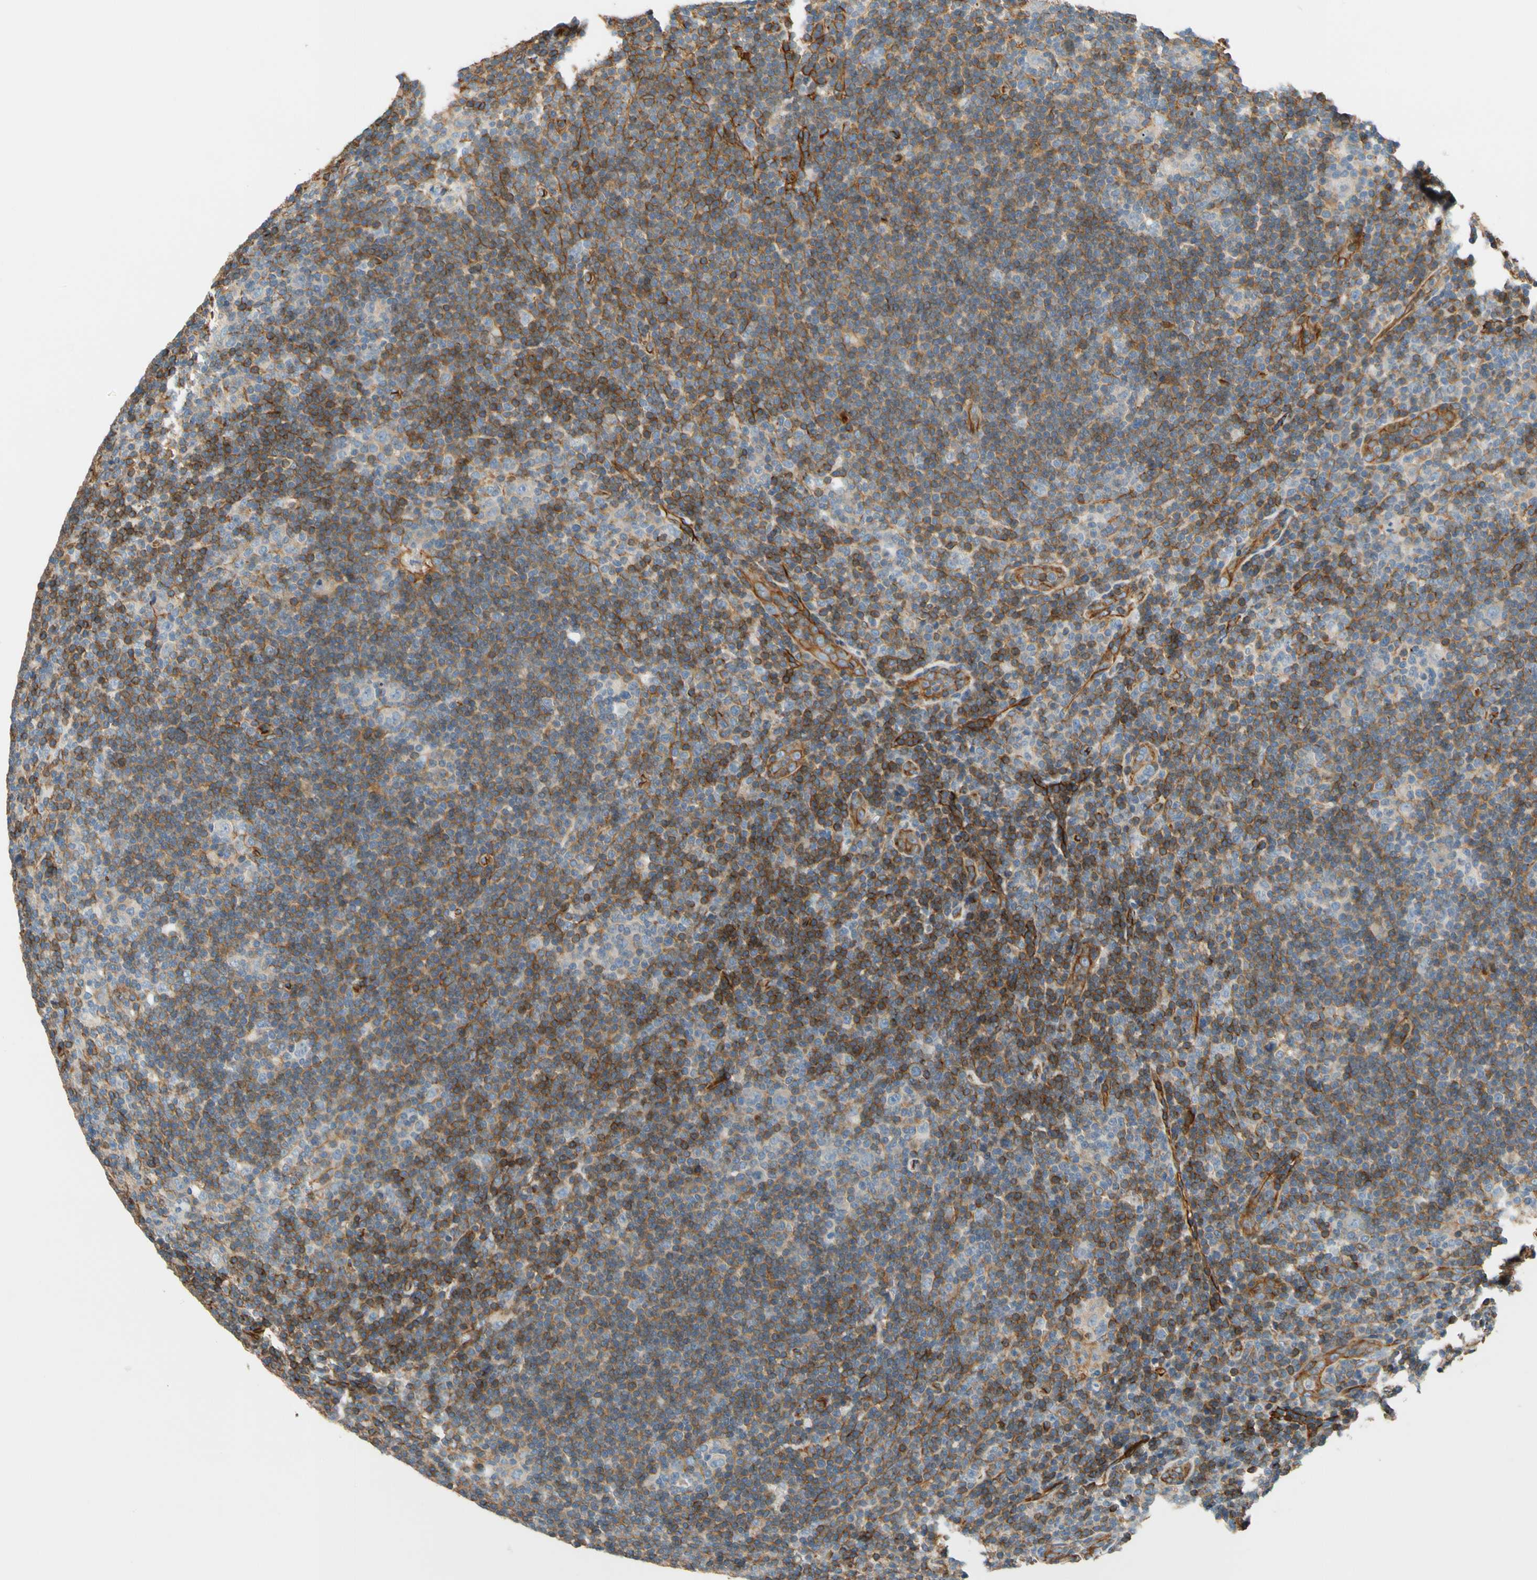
{"staining": {"intensity": "moderate", "quantity": "25%-75%", "location": "cytoplasmic/membranous"}, "tissue": "lymphoma", "cell_type": "Tumor cells", "image_type": "cancer", "snomed": [{"axis": "morphology", "description": "Hodgkin's disease, NOS"}, {"axis": "topography", "description": "Lymph node"}], "caption": "Immunohistochemical staining of Hodgkin's disease displays medium levels of moderate cytoplasmic/membranous protein staining in about 25%-75% of tumor cells.", "gene": "SPTAN1", "patient": {"sex": "female", "age": 57}}